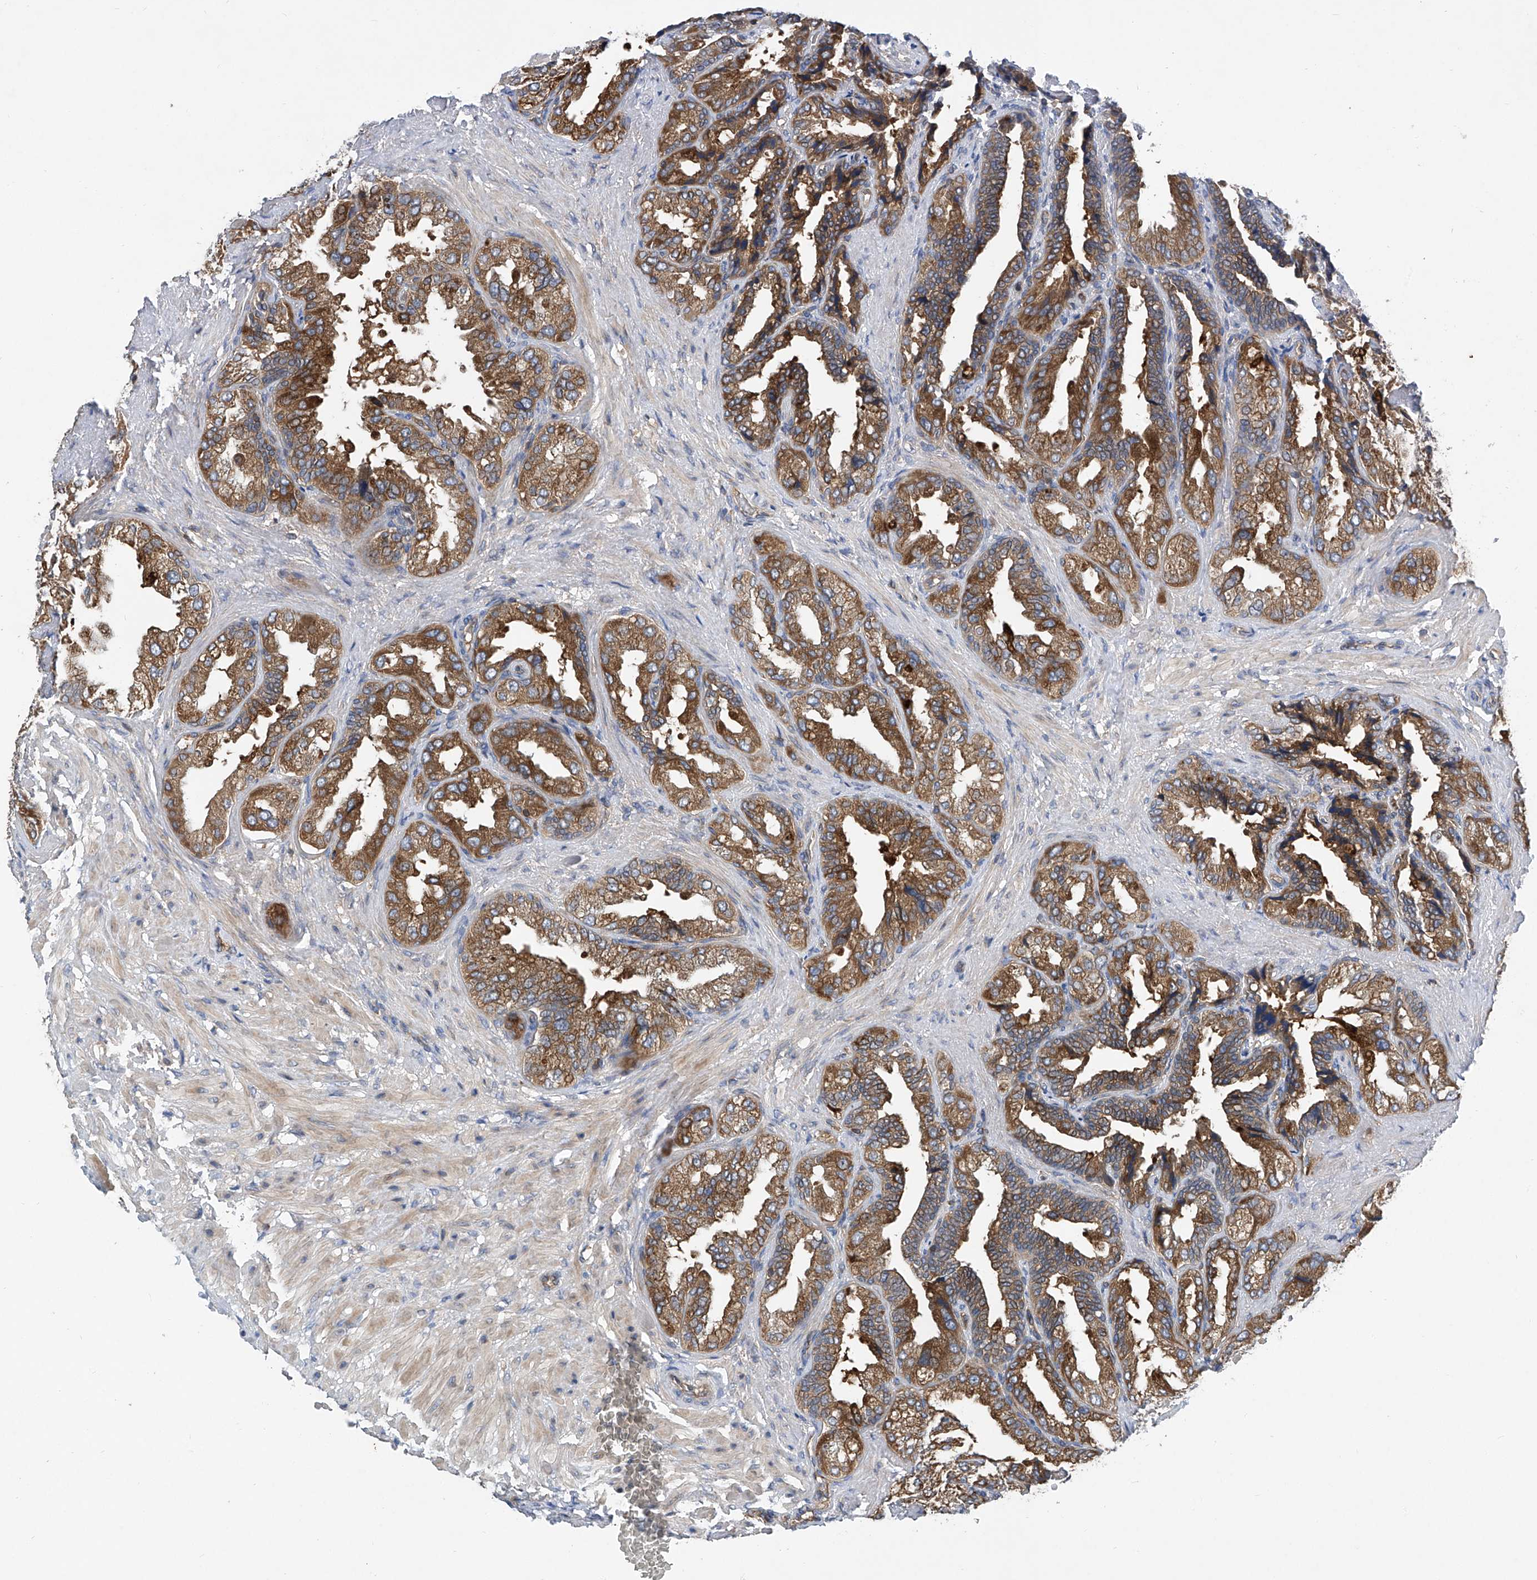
{"staining": {"intensity": "strong", "quantity": ">75%", "location": "cytoplasmic/membranous"}, "tissue": "seminal vesicle", "cell_type": "Glandular cells", "image_type": "normal", "snomed": [{"axis": "morphology", "description": "Normal tissue, NOS"}, {"axis": "topography", "description": "Seminal veicle"}, {"axis": "topography", "description": "Peripheral nerve tissue"}], "caption": "A histopathology image showing strong cytoplasmic/membranous staining in approximately >75% of glandular cells in unremarkable seminal vesicle, as visualized by brown immunohistochemical staining.", "gene": "TRIM38", "patient": {"sex": "male", "age": 63}}